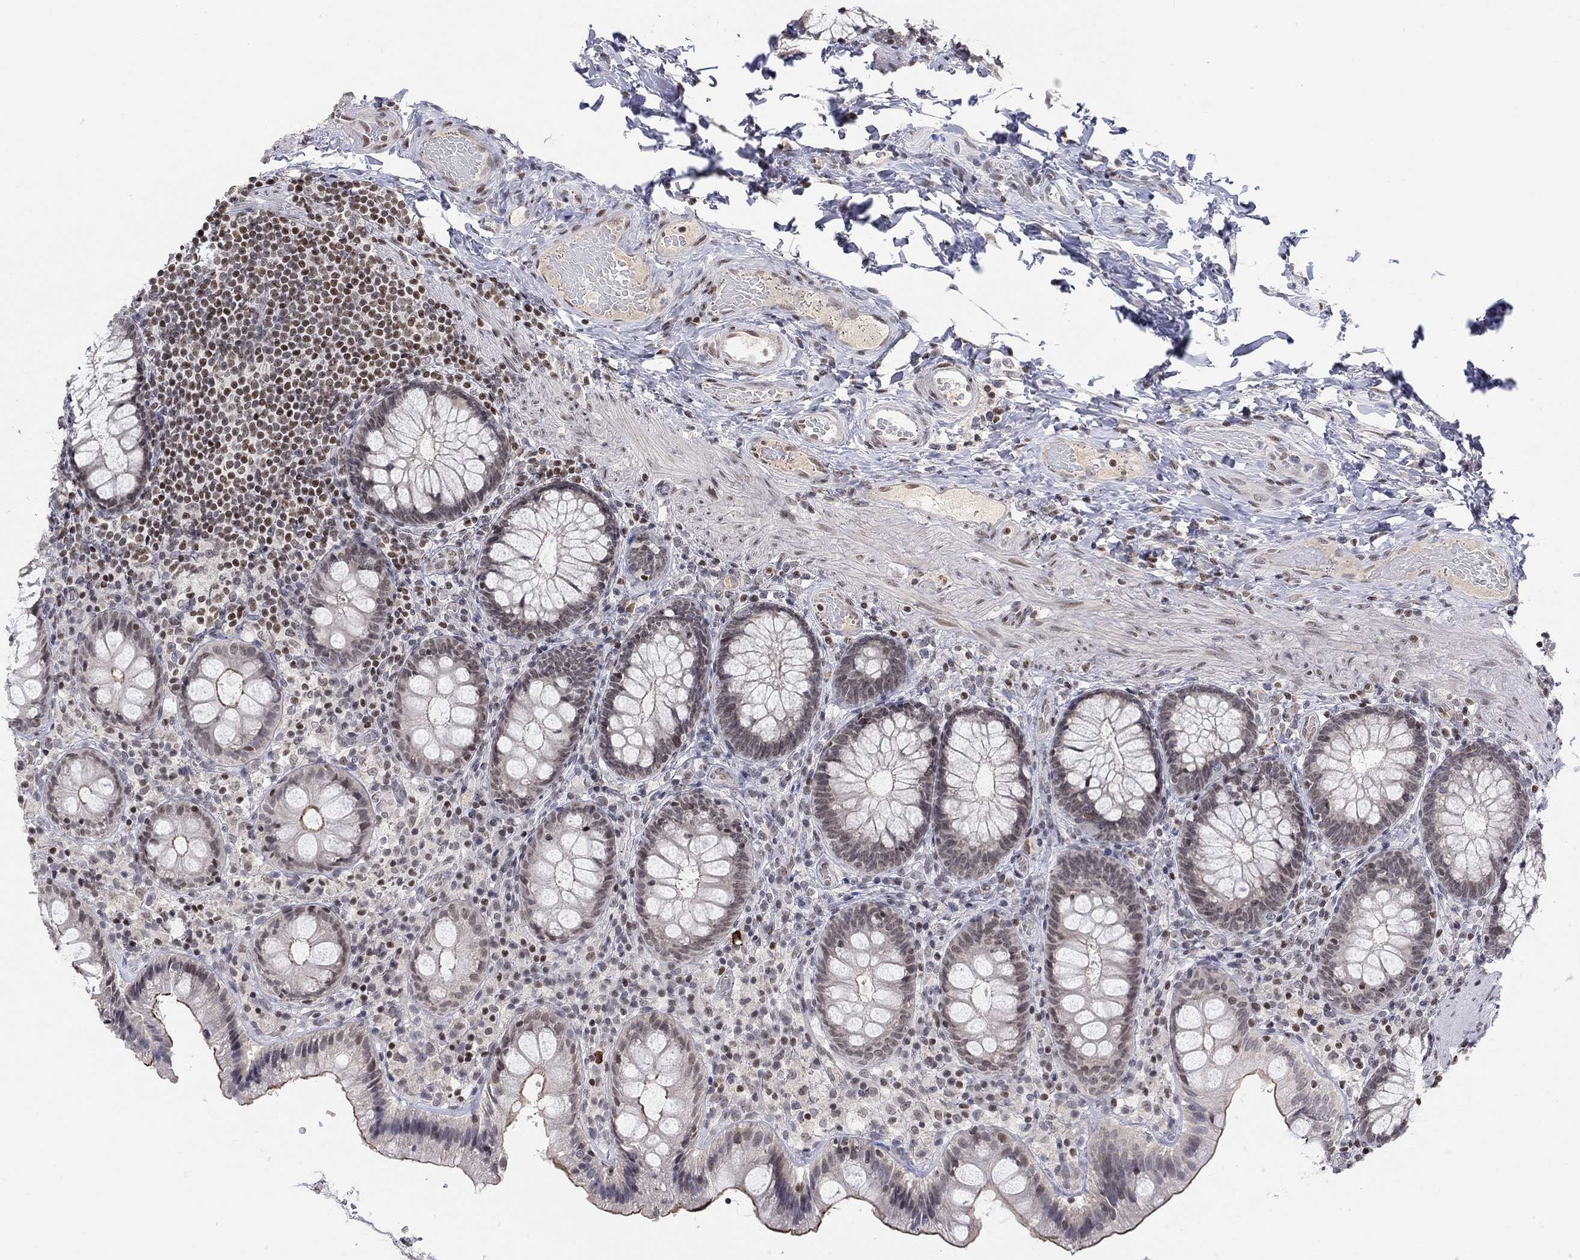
{"staining": {"intensity": "moderate", "quantity": "<25%", "location": "nuclear"}, "tissue": "colon", "cell_type": "Endothelial cells", "image_type": "normal", "snomed": [{"axis": "morphology", "description": "Normal tissue, NOS"}, {"axis": "topography", "description": "Colon"}], "caption": "A high-resolution histopathology image shows immunohistochemistry (IHC) staining of normal colon, which demonstrates moderate nuclear positivity in approximately <25% of endothelial cells.", "gene": "KLF12", "patient": {"sex": "female", "age": 86}}